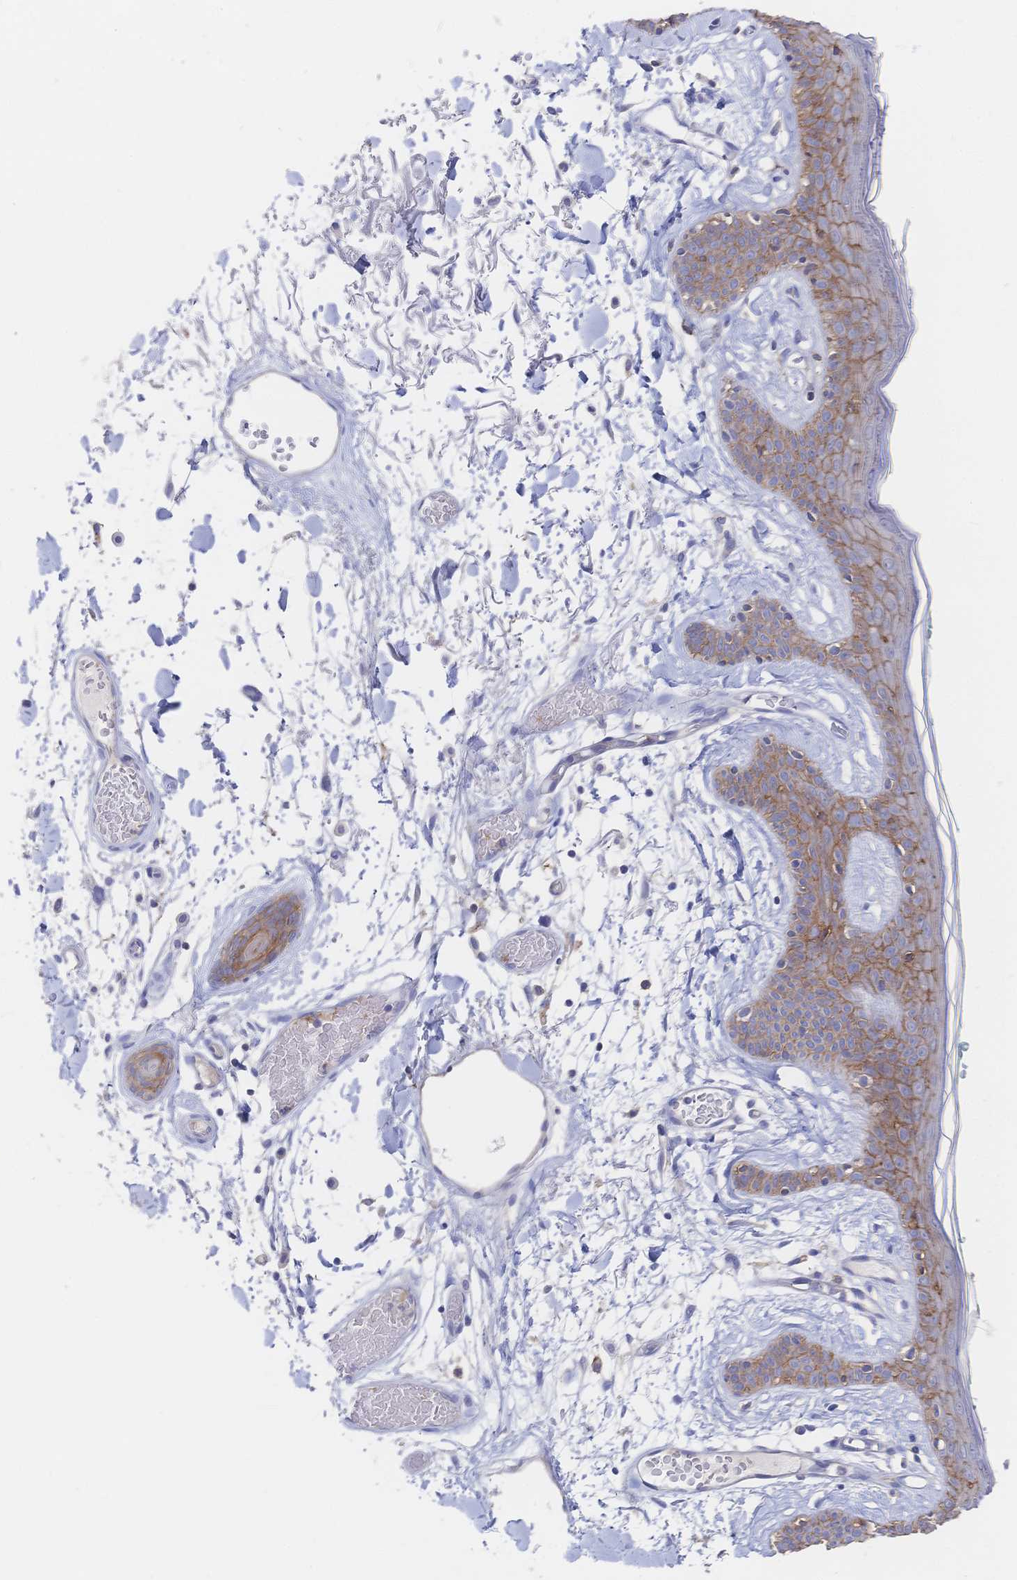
{"staining": {"intensity": "negative", "quantity": "none", "location": "none"}, "tissue": "skin", "cell_type": "Fibroblasts", "image_type": "normal", "snomed": [{"axis": "morphology", "description": "Normal tissue, NOS"}, {"axis": "topography", "description": "Skin"}], "caption": "Fibroblasts are negative for protein expression in unremarkable human skin. The staining is performed using DAB (3,3'-diaminobenzidine) brown chromogen with nuclei counter-stained in using hematoxylin.", "gene": "F11R", "patient": {"sex": "male", "age": 79}}